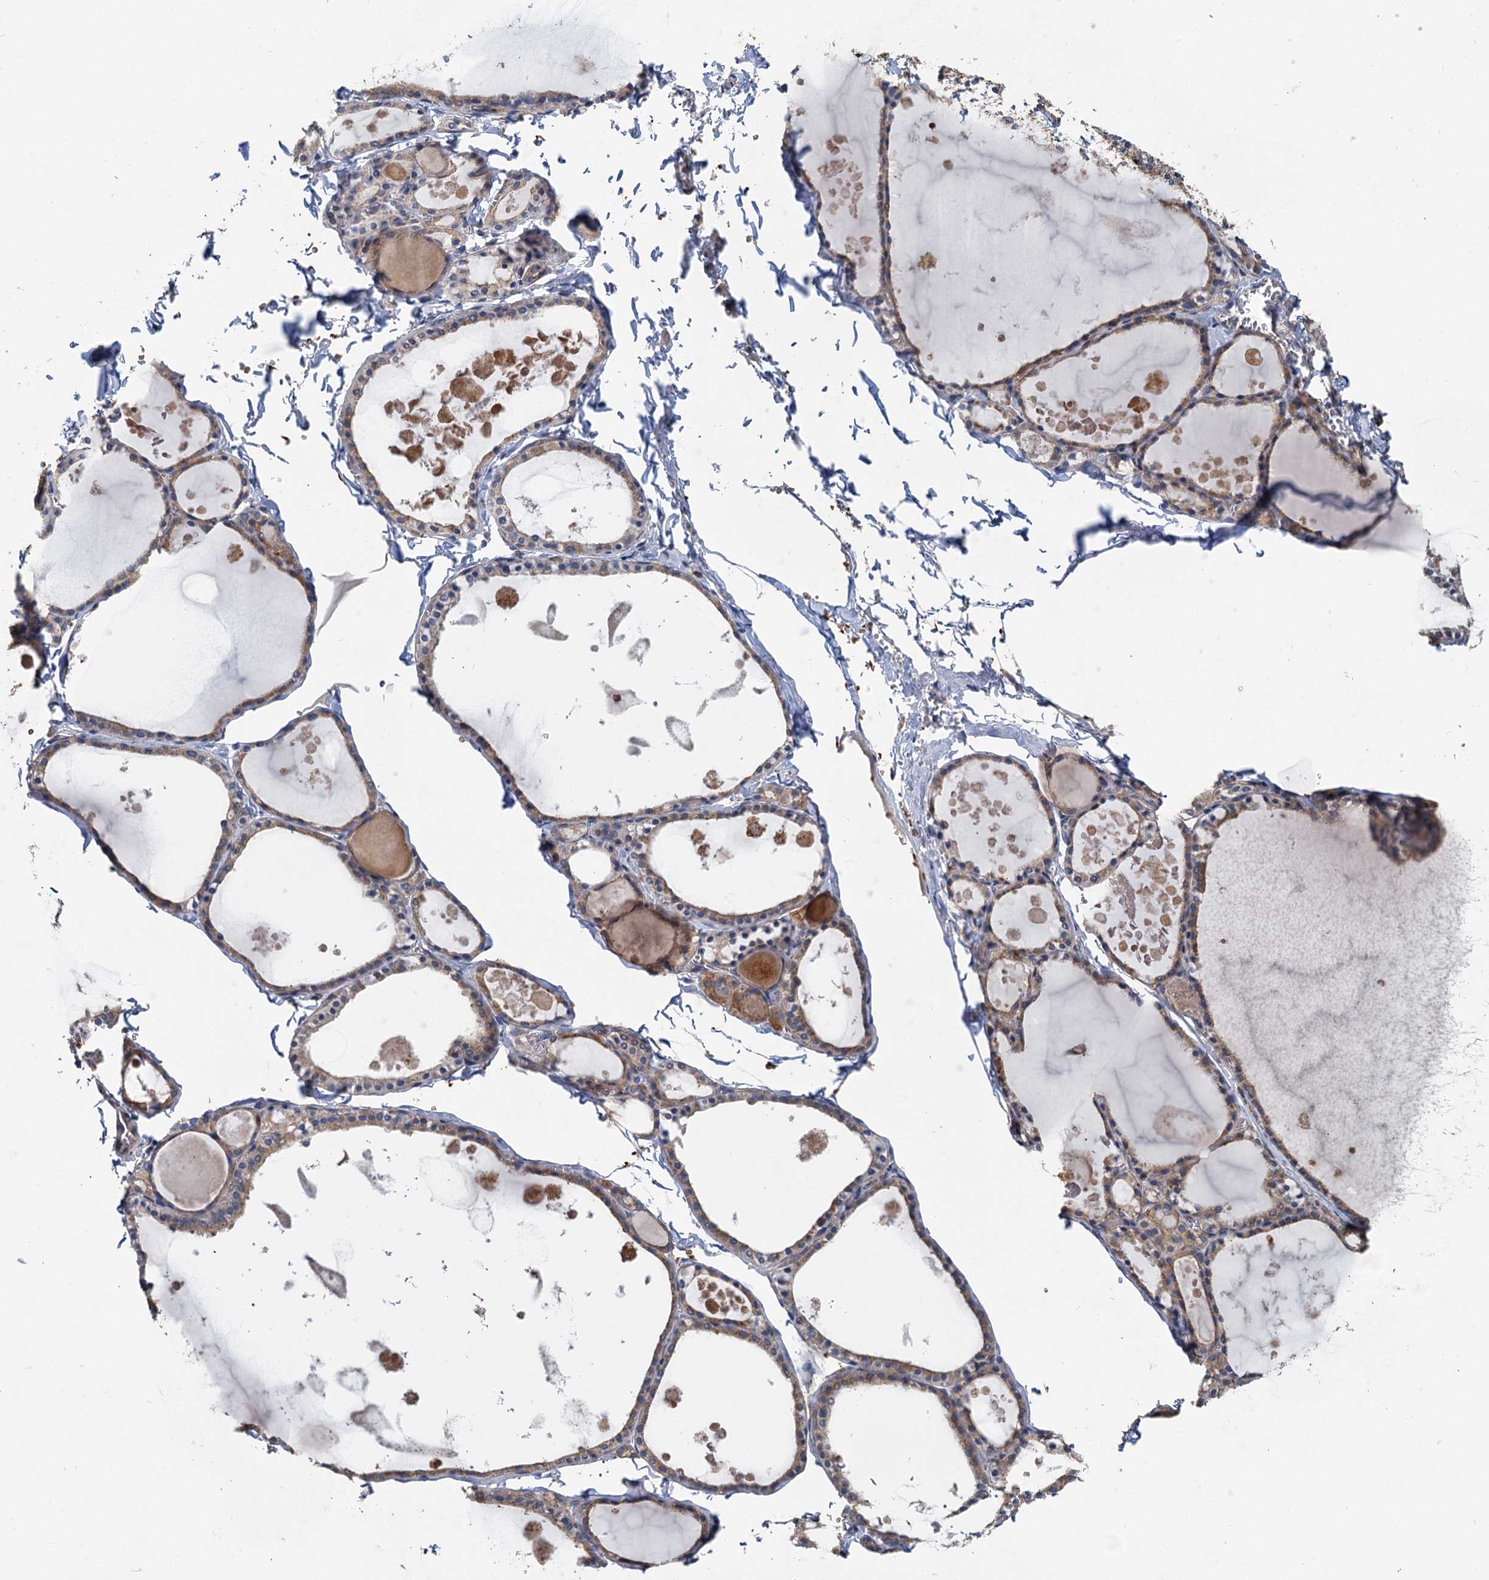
{"staining": {"intensity": "moderate", "quantity": ">75%", "location": "cytoplasmic/membranous"}, "tissue": "thyroid gland", "cell_type": "Glandular cells", "image_type": "normal", "snomed": [{"axis": "morphology", "description": "Normal tissue, NOS"}, {"axis": "topography", "description": "Thyroid gland"}], "caption": "Thyroid gland was stained to show a protein in brown. There is medium levels of moderate cytoplasmic/membranous staining in approximately >75% of glandular cells. The staining was performed using DAB, with brown indicating positive protein expression. Nuclei are stained blue with hematoxylin.", "gene": "PPIP5K1", "patient": {"sex": "male", "age": 56}}